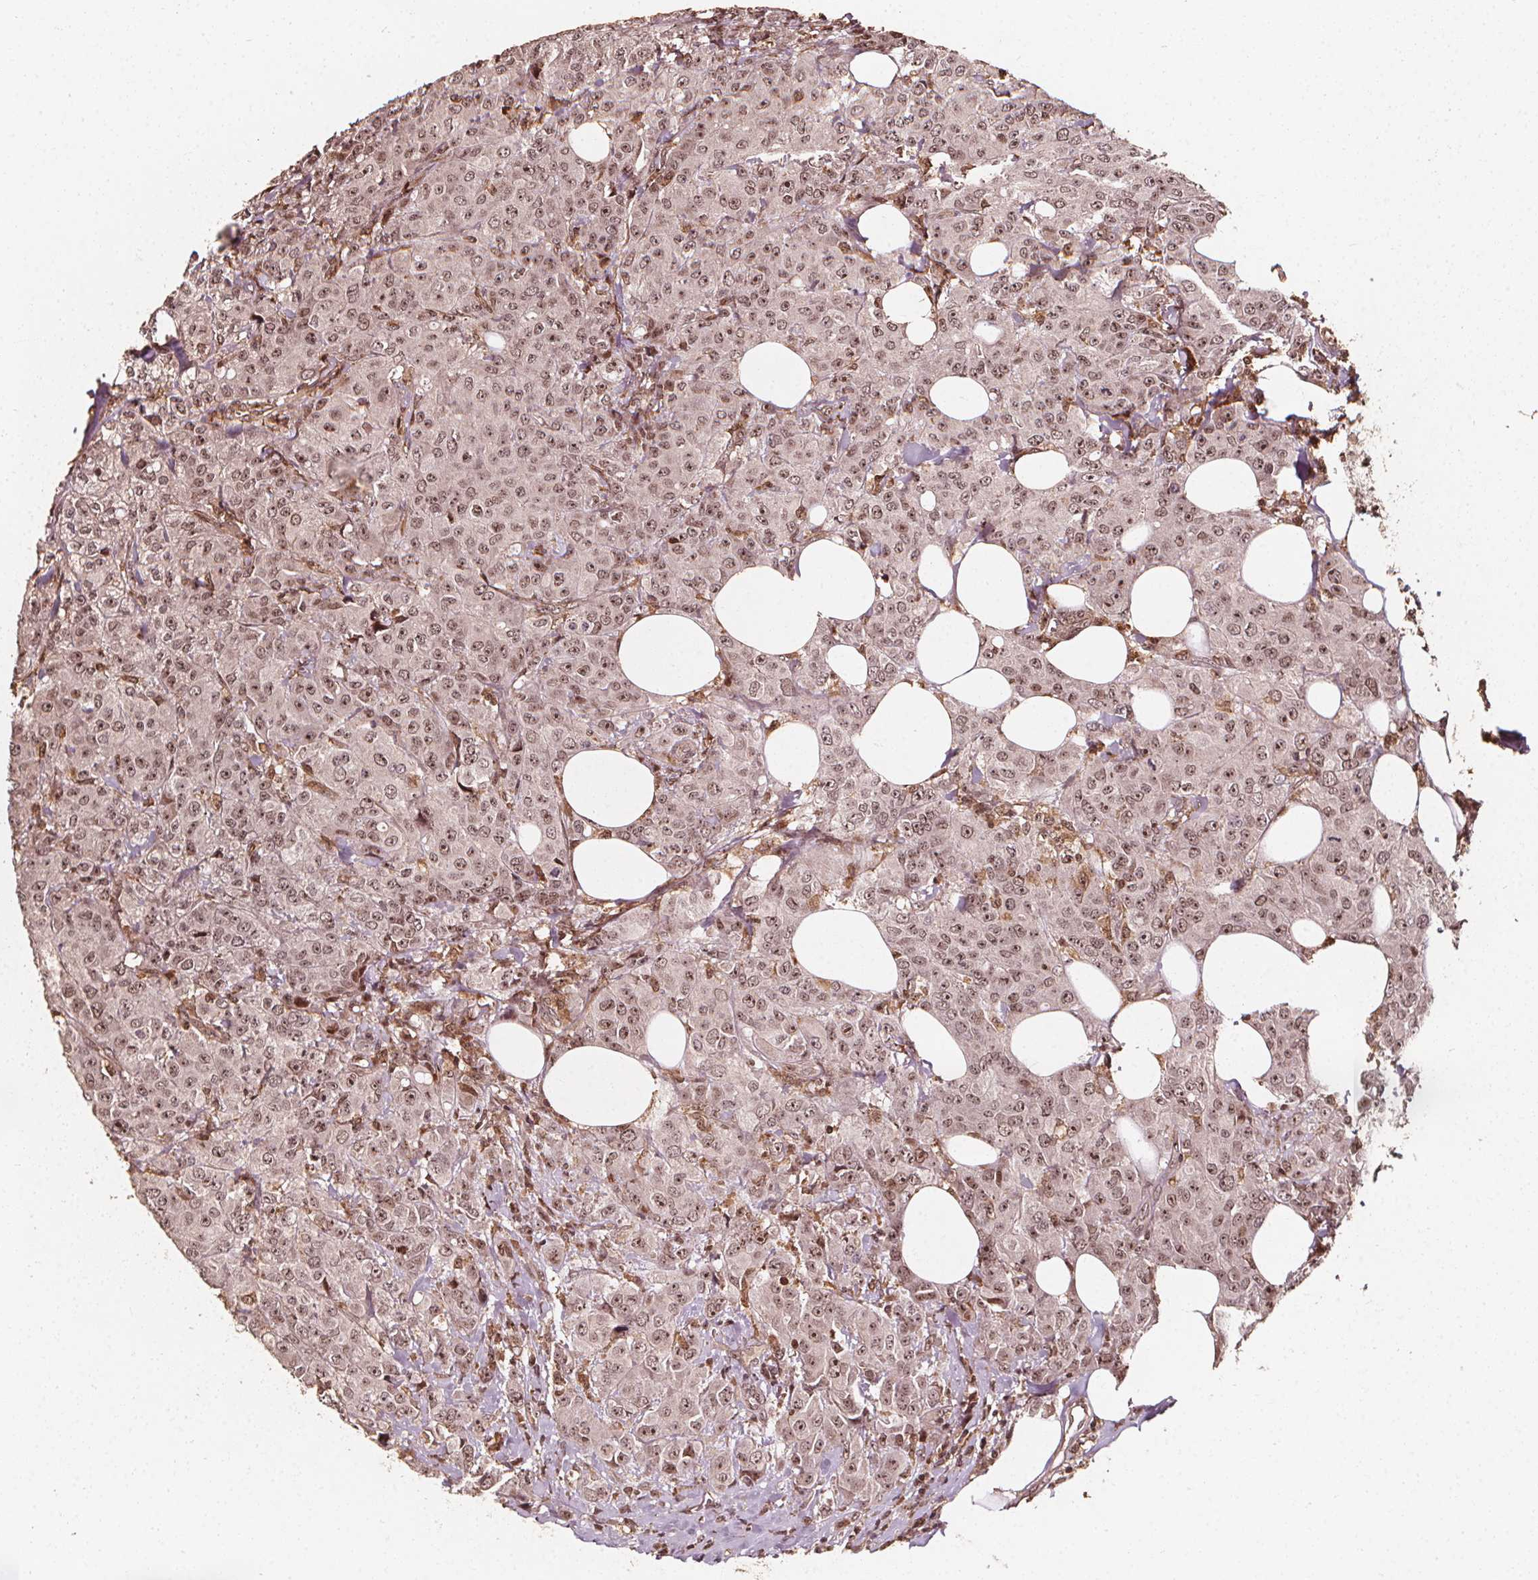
{"staining": {"intensity": "weak", "quantity": ">75%", "location": "nuclear"}, "tissue": "breast cancer", "cell_type": "Tumor cells", "image_type": "cancer", "snomed": [{"axis": "morphology", "description": "Normal tissue, NOS"}, {"axis": "morphology", "description": "Duct carcinoma"}, {"axis": "topography", "description": "Breast"}], "caption": "A low amount of weak nuclear expression is present in approximately >75% of tumor cells in breast cancer tissue.", "gene": "EXOSC9", "patient": {"sex": "female", "age": 43}}